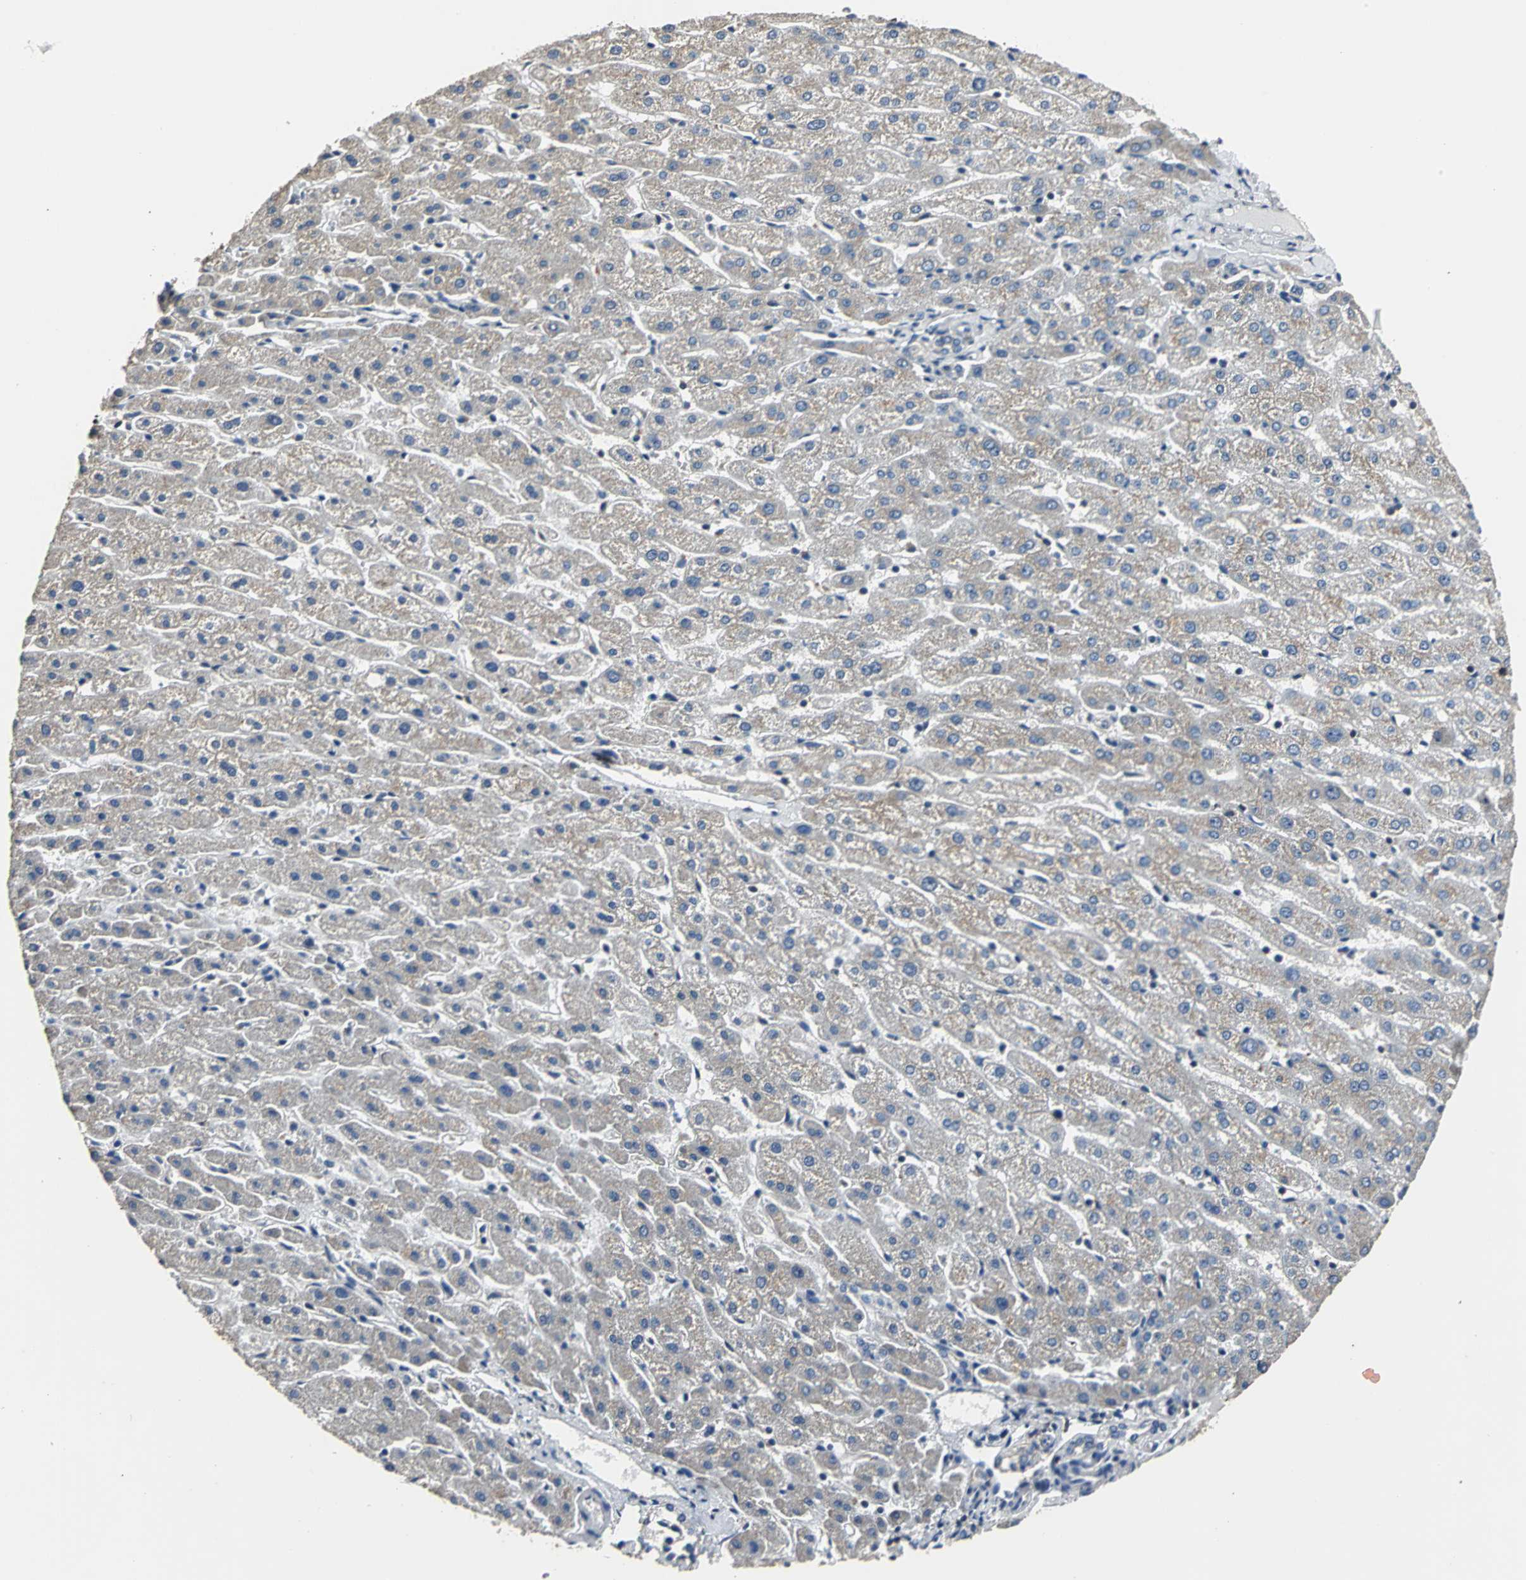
{"staining": {"intensity": "weak", "quantity": ">75%", "location": "cytoplasmic/membranous"}, "tissue": "liver", "cell_type": "Cholangiocytes", "image_type": "normal", "snomed": [{"axis": "morphology", "description": "Normal tissue, NOS"}, {"axis": "morphology", "description": "Fibrosis, NOS"}, {"axis": "topography", "description": "Liver"}], "caption": "Weak cytoplasmic/membranous staining is seen in about >75% of cholangiocytes in unremarkable liver. (DAB (3,3'-diaminobenzidine) IHC, brown staining for protein, blue staining for nuclei).", "gene": "IRF3", "patient": {"sex": "female", "age": 29}}